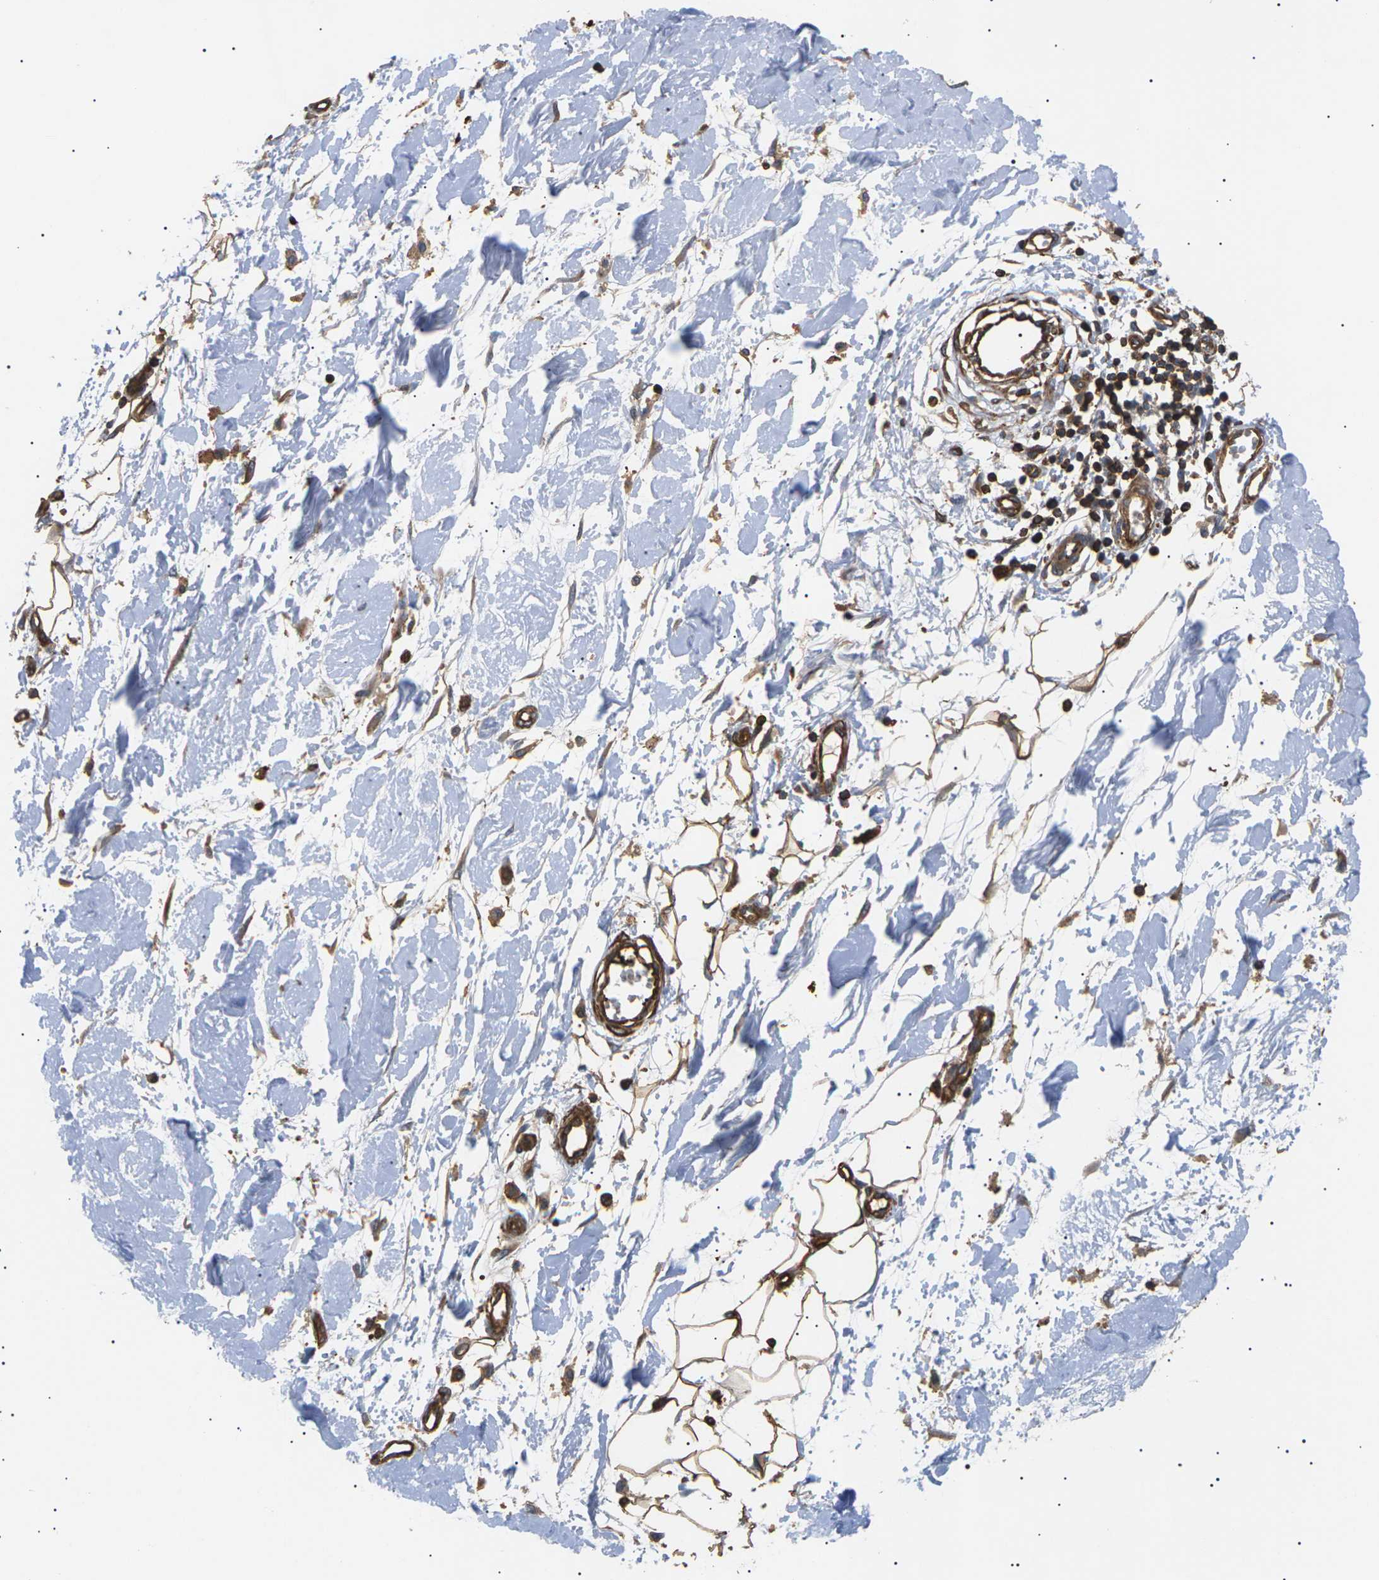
{"staining": {"intensity": "moderate", "quantity": ">75%", "location": "cytoplasmic/membranous"}, "tissue": "adipose tissue", "cell_type": "Adipocytes", "image_type": "normal", "snomed": [{"axis": "morphology", "description": "Normal tissue, NOS"}, {"axis": "morphology", "description": "Squamous cell carcinoma, NOS"}, {"axis": "topography", "description": "Skin"}, {"axis": "topography", "description": "Peripheral nerve tissue"}], "caption": "Protein expression by IHC demonstrates moderate cytoplasmic/membranous expression in approximately >75% of adipocytes in unremarkable adipose tissue. Nuclei are stained in blue.", "gene": "TMTC4", "patient": {"sex": "male", "age": 83}}